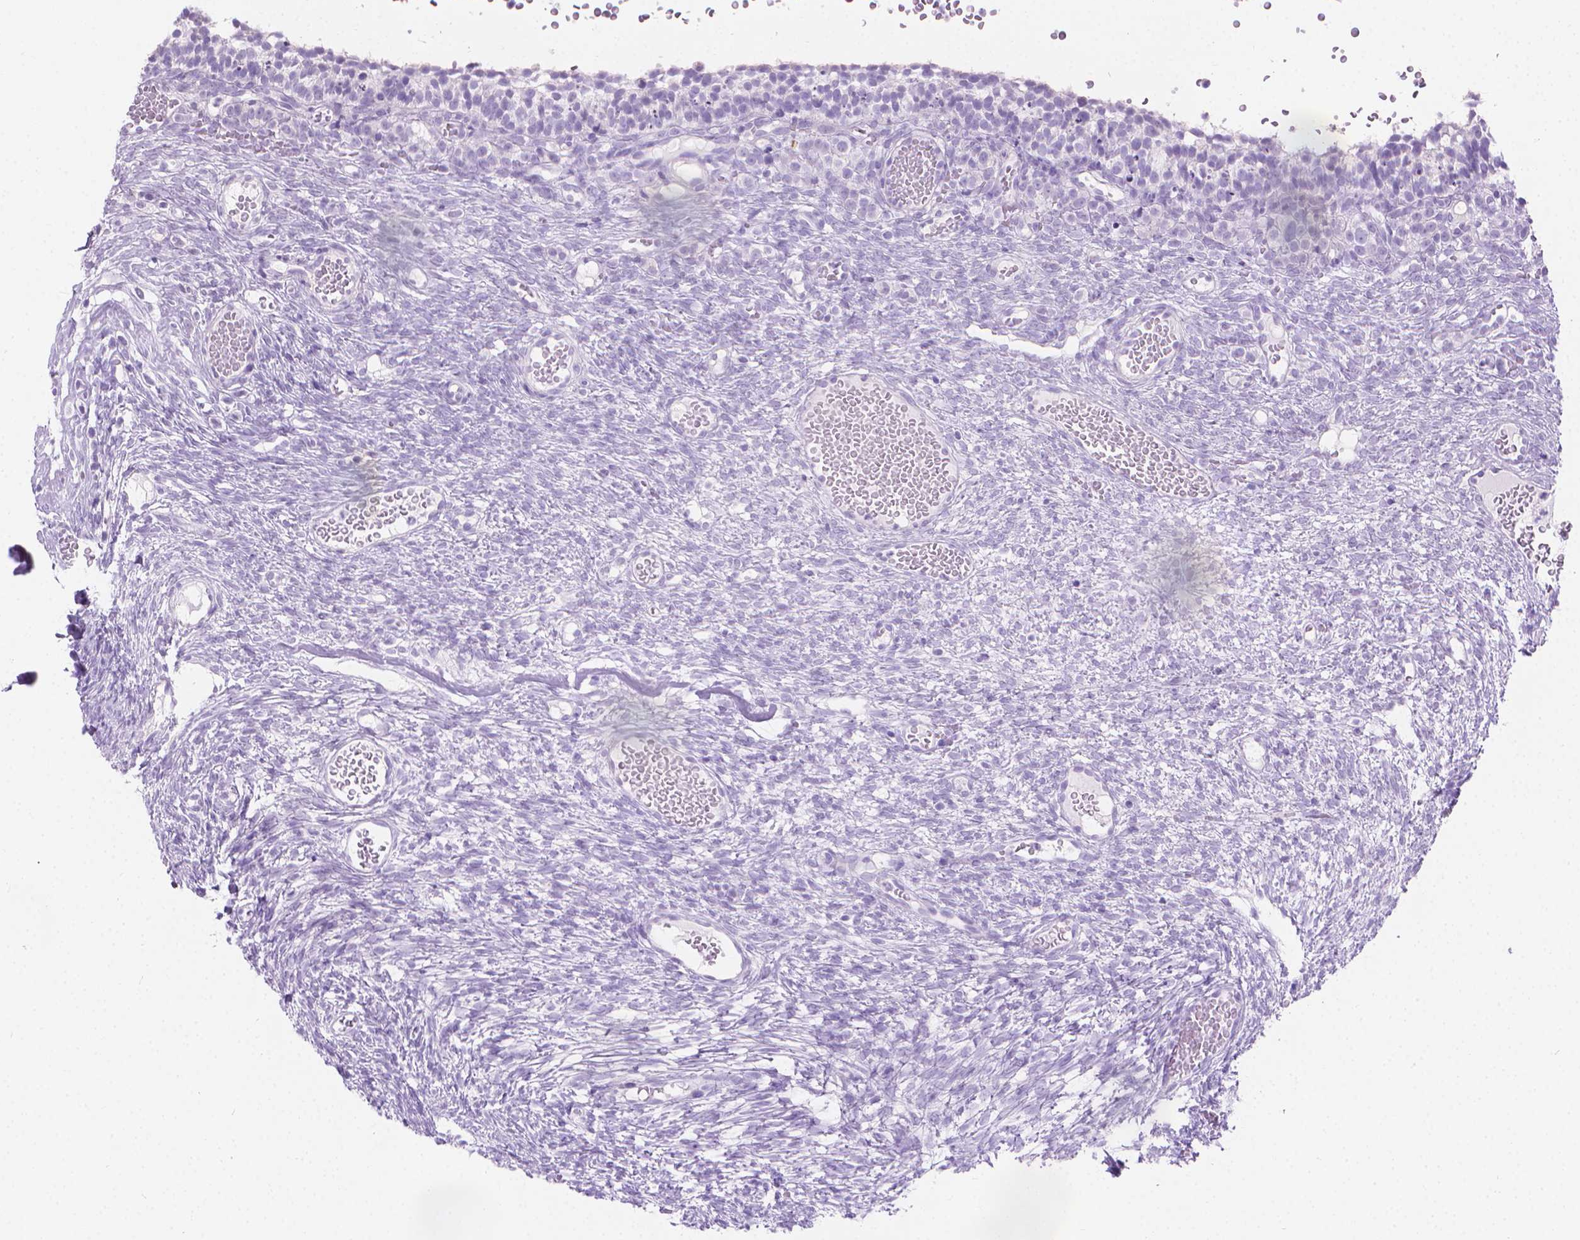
{"staining": {"intensity": "negative", "quantity": "none", "location": "none"}, "tissue": "ovary", "cell_type": "Follicle cells", "image_type": "normal", "snomed": [{"axis": "morphology", "description": "Normal tissue, NOS"}, {"axis": "topography", "description": "Ovary"}], "caption": "Micrograph shows no significant protein positivity in follicle cells of benign ovary.", "gene": "CFAP52", "patient": {"sex": "female", "age": 34}}